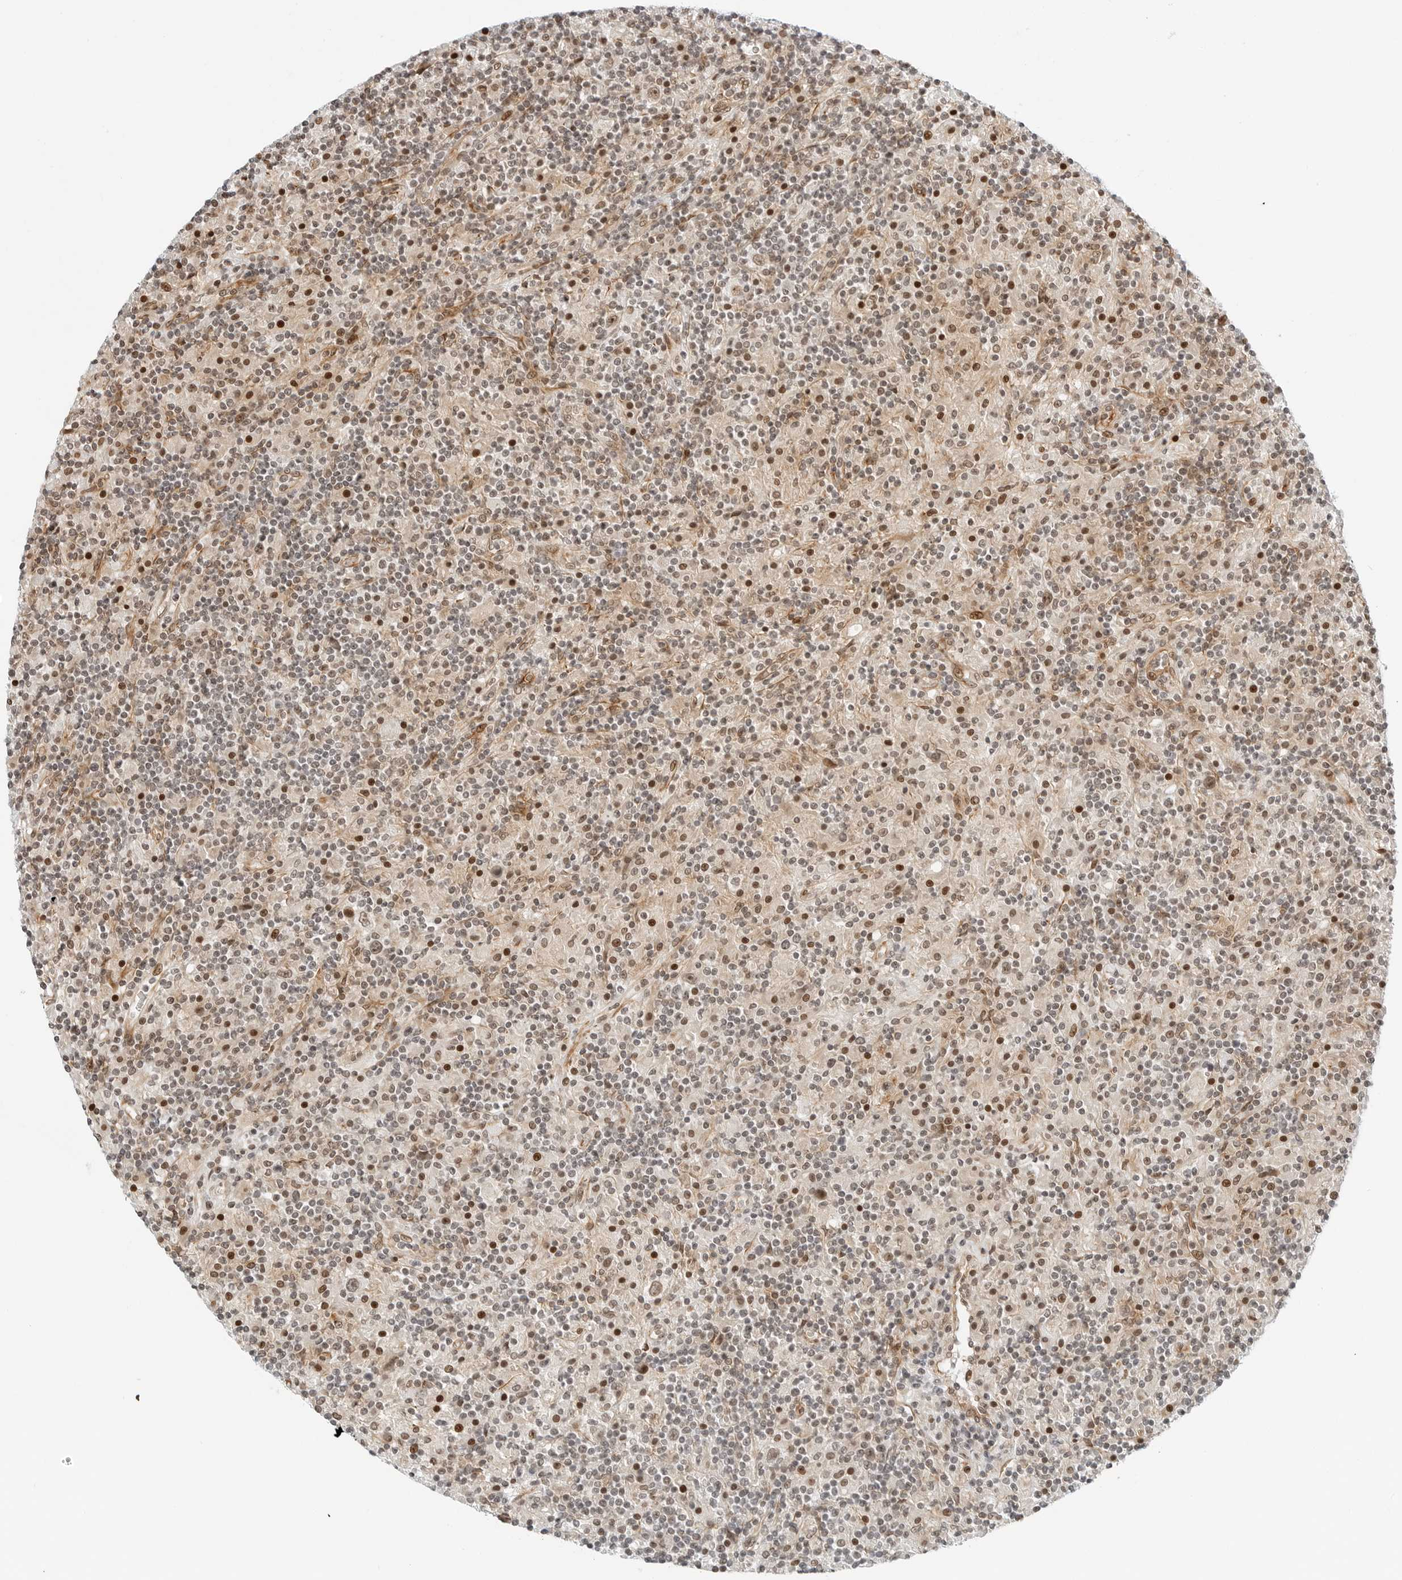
{"staining": {"intensity": "weak", "quantity": ">75%", "location": "nuclear"}, "tissue": "lymphoma", "cell_type": "Tumor cells", "image_type": "cancer", "snomed": [{"axis": "morphology", "description": "Hodgkin's disease, NOS"}, {"axis": "topography", "description": "Lymph node"}], "caption": "Human lymphoma stained with a protein marker demonstrates weak staining in tumor cells.", "gene": "ZNF613", "patient": {"sex": "male", "age": 70}}